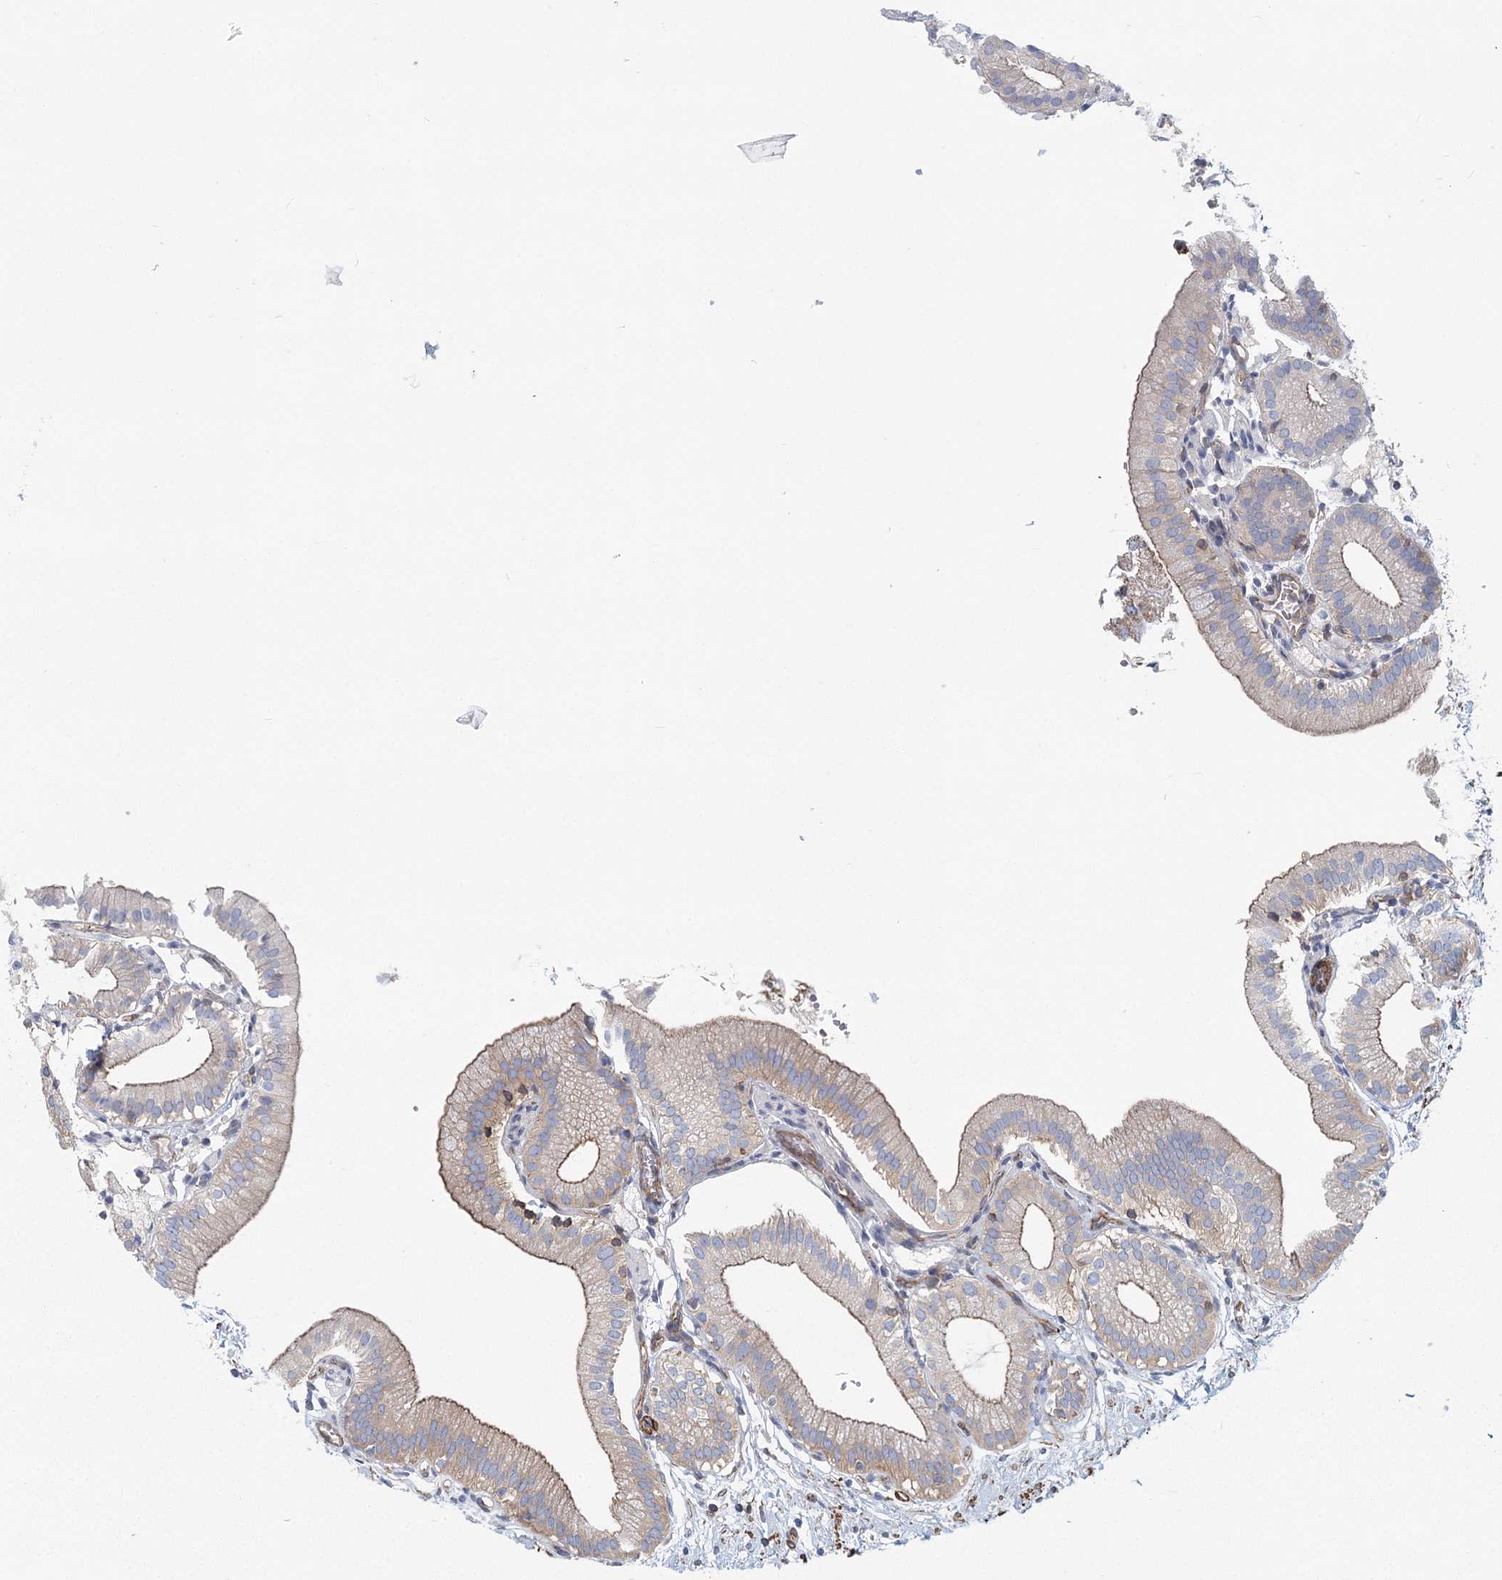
{"staining": {"intensity": "weak", "quantity": "25%-75%", "location": "cytoplasmic/membranous"}, "tissue": "gallbladder", "cell_type": "Glandular cells", "image_type": "normal", "snomed": [{"axis": "morphology", "description": "Normal tissue, NOS"}, {"axis": "topography", "description": "Gallbladder"}], "caption": "A low amount of weak cytoplasmic/membranous positivity is identified in approximately 25%-75% of glandular cells in benign gallbladder.", "gene": "IFT46", "patient": {"sex": "male", "age": 55}}